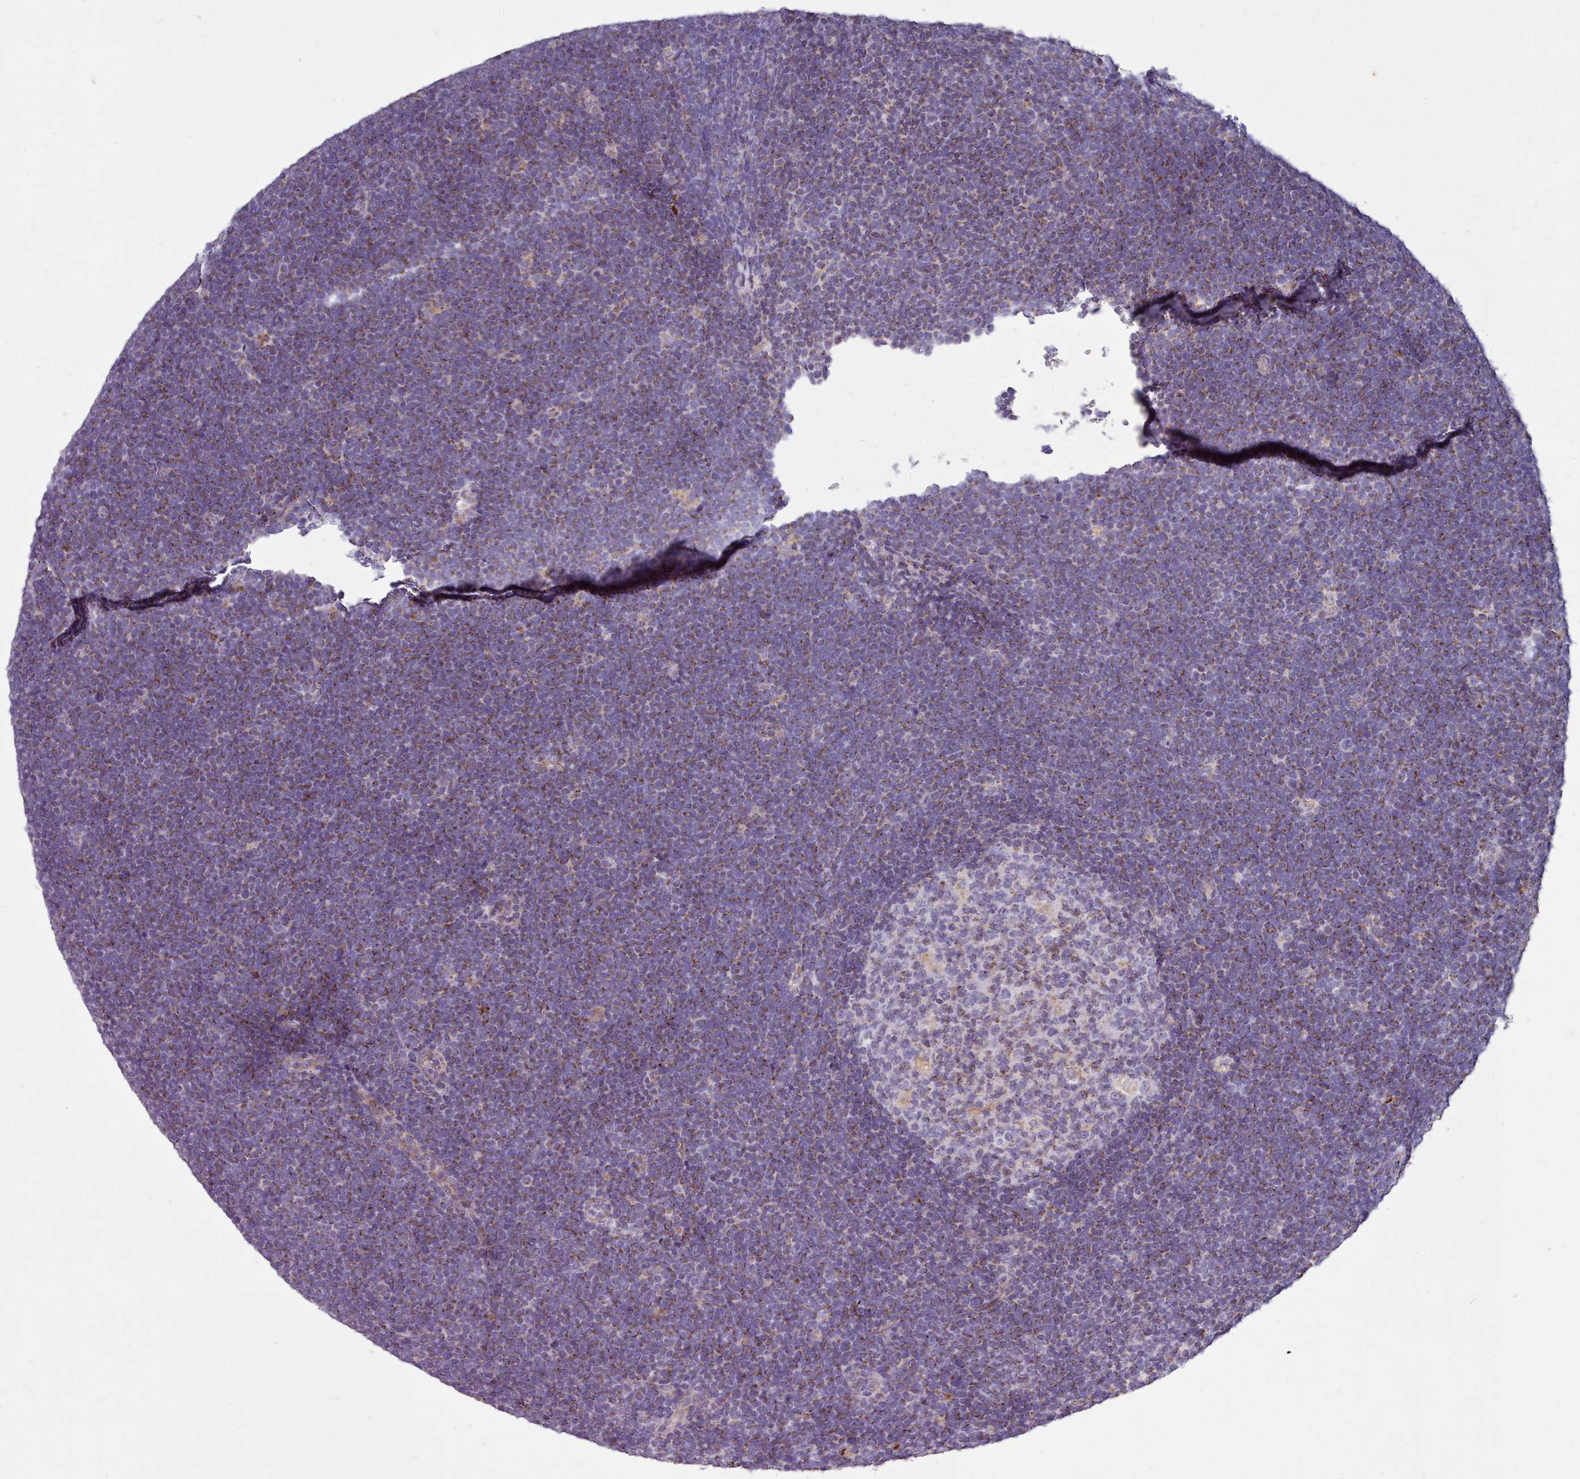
{"staining": {"intensity": "weak", "quantity": "25%-75%", "location": "cytoplasmic/membranous"}, "tissue": "lymphoma", "cell_type": "Tumor cells", "image_type": "cancer", "snomed": [{"axis": "morphology", "description": "Malignant lymphoma, non-Hodgkin's type, High grade"}, {"axis": "topography", "description": "Lymph node"}], "caption": "IHC micrograph of neoplastic tissue: lymphoma stained using immunohistochemistry exhibits low levels of weak protein expression localized specifically in the cytoplasmic/membranous of tumor cells, appearing as a cytoplasmic/membranous brown color.", "gene": "FKBP10", "patient": {"sex": "male", "age": 13}}